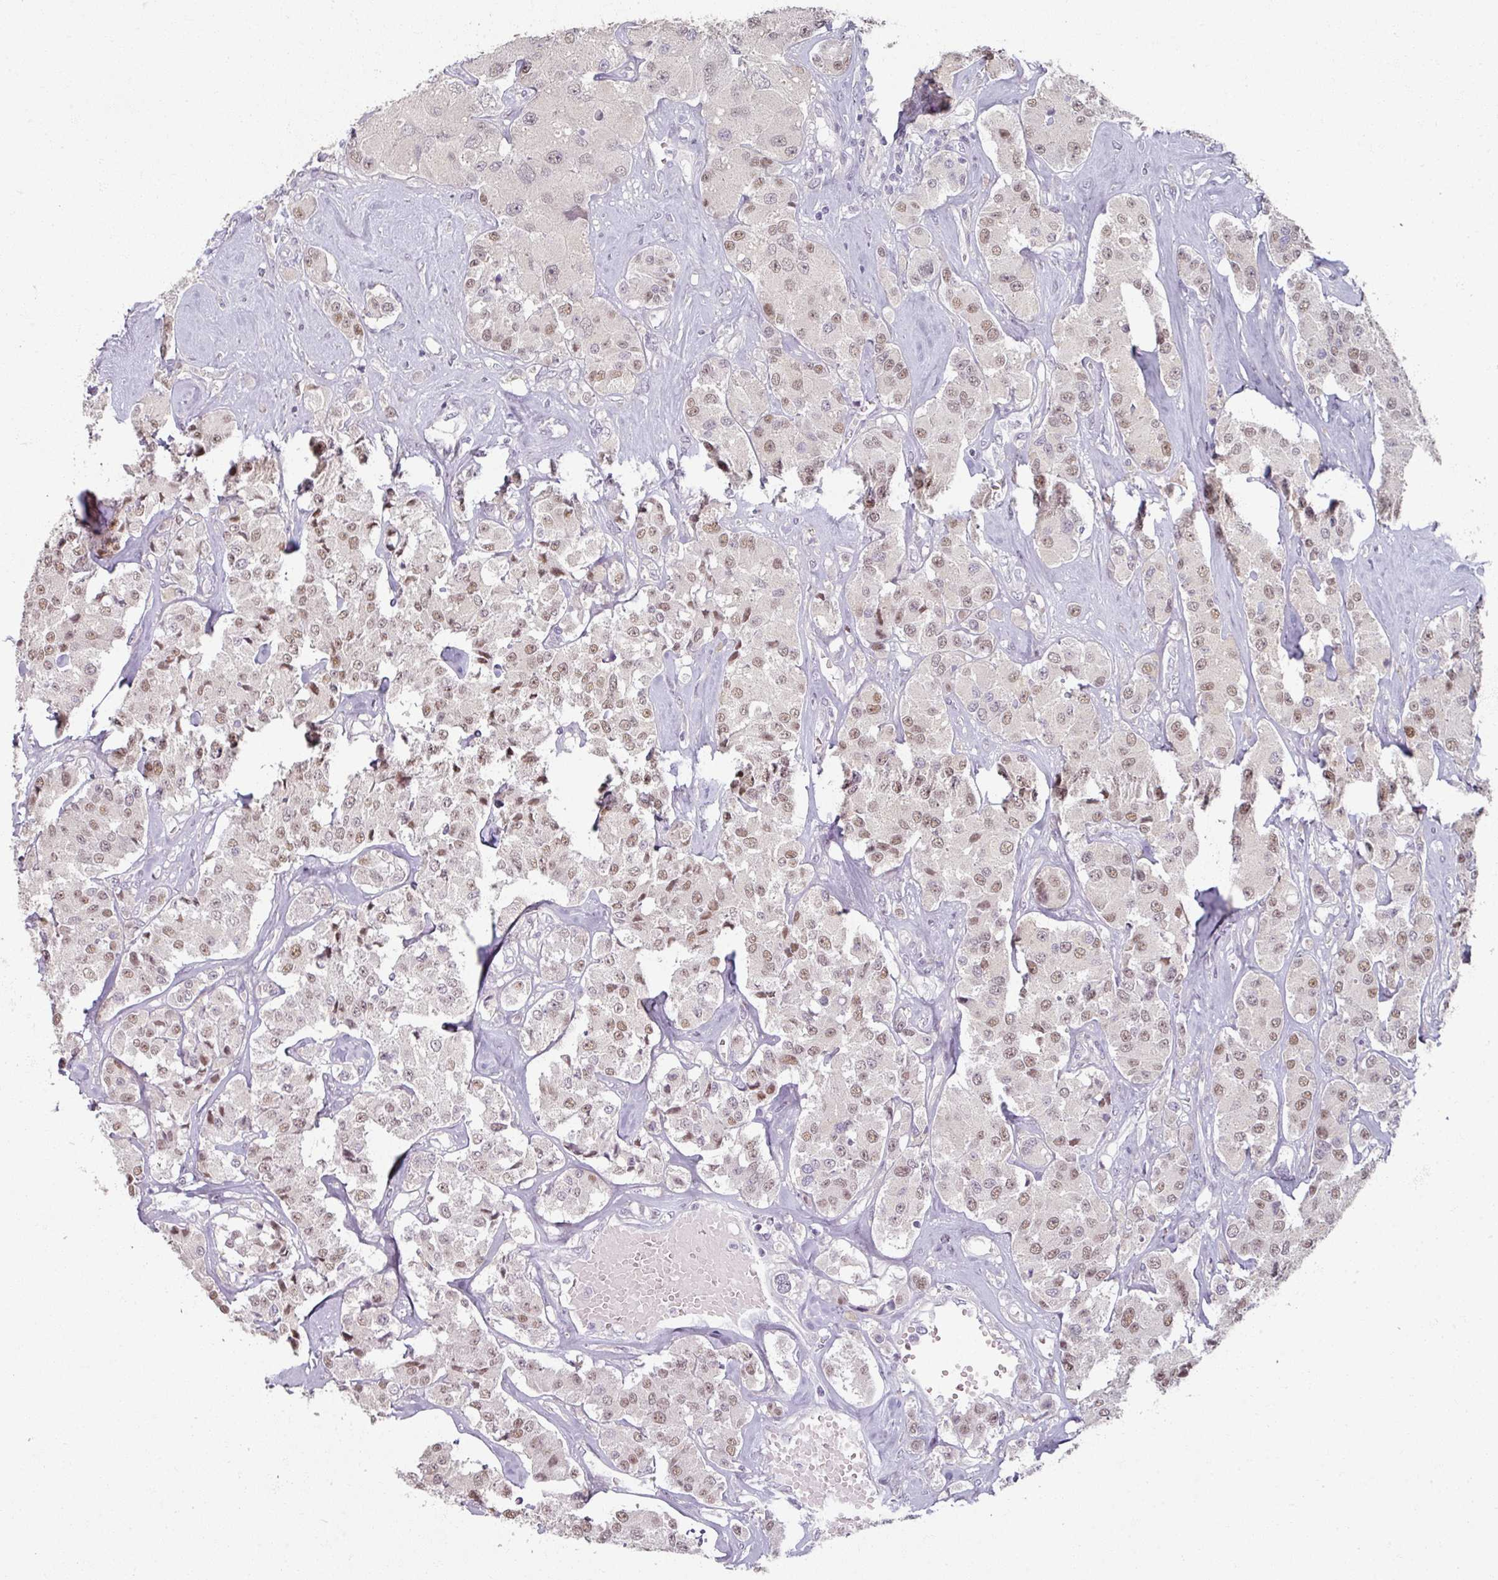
{"staining": {"intensity": "moderate", "quantity": ">75%", "location": "nuclear"}, "tissue": "carcinoid", "cell_type": "Tumor cells", "image_type": "cancer", "snomed": [{"axis": "morphology", "description": "Carcinoid, malignant, NOS"}, {"axis": "topography", "description": "Pancreas"}], "caption": "Immunohistochemical staining of human carcinoid shows medium levels of moderate nuclear expression in approximately >75% of tumor cells. (DAB = brown stain, brightfield microscopy at high magnification).", "gene": "MYMK", "patient": {"sex": "male", "age": 41}}